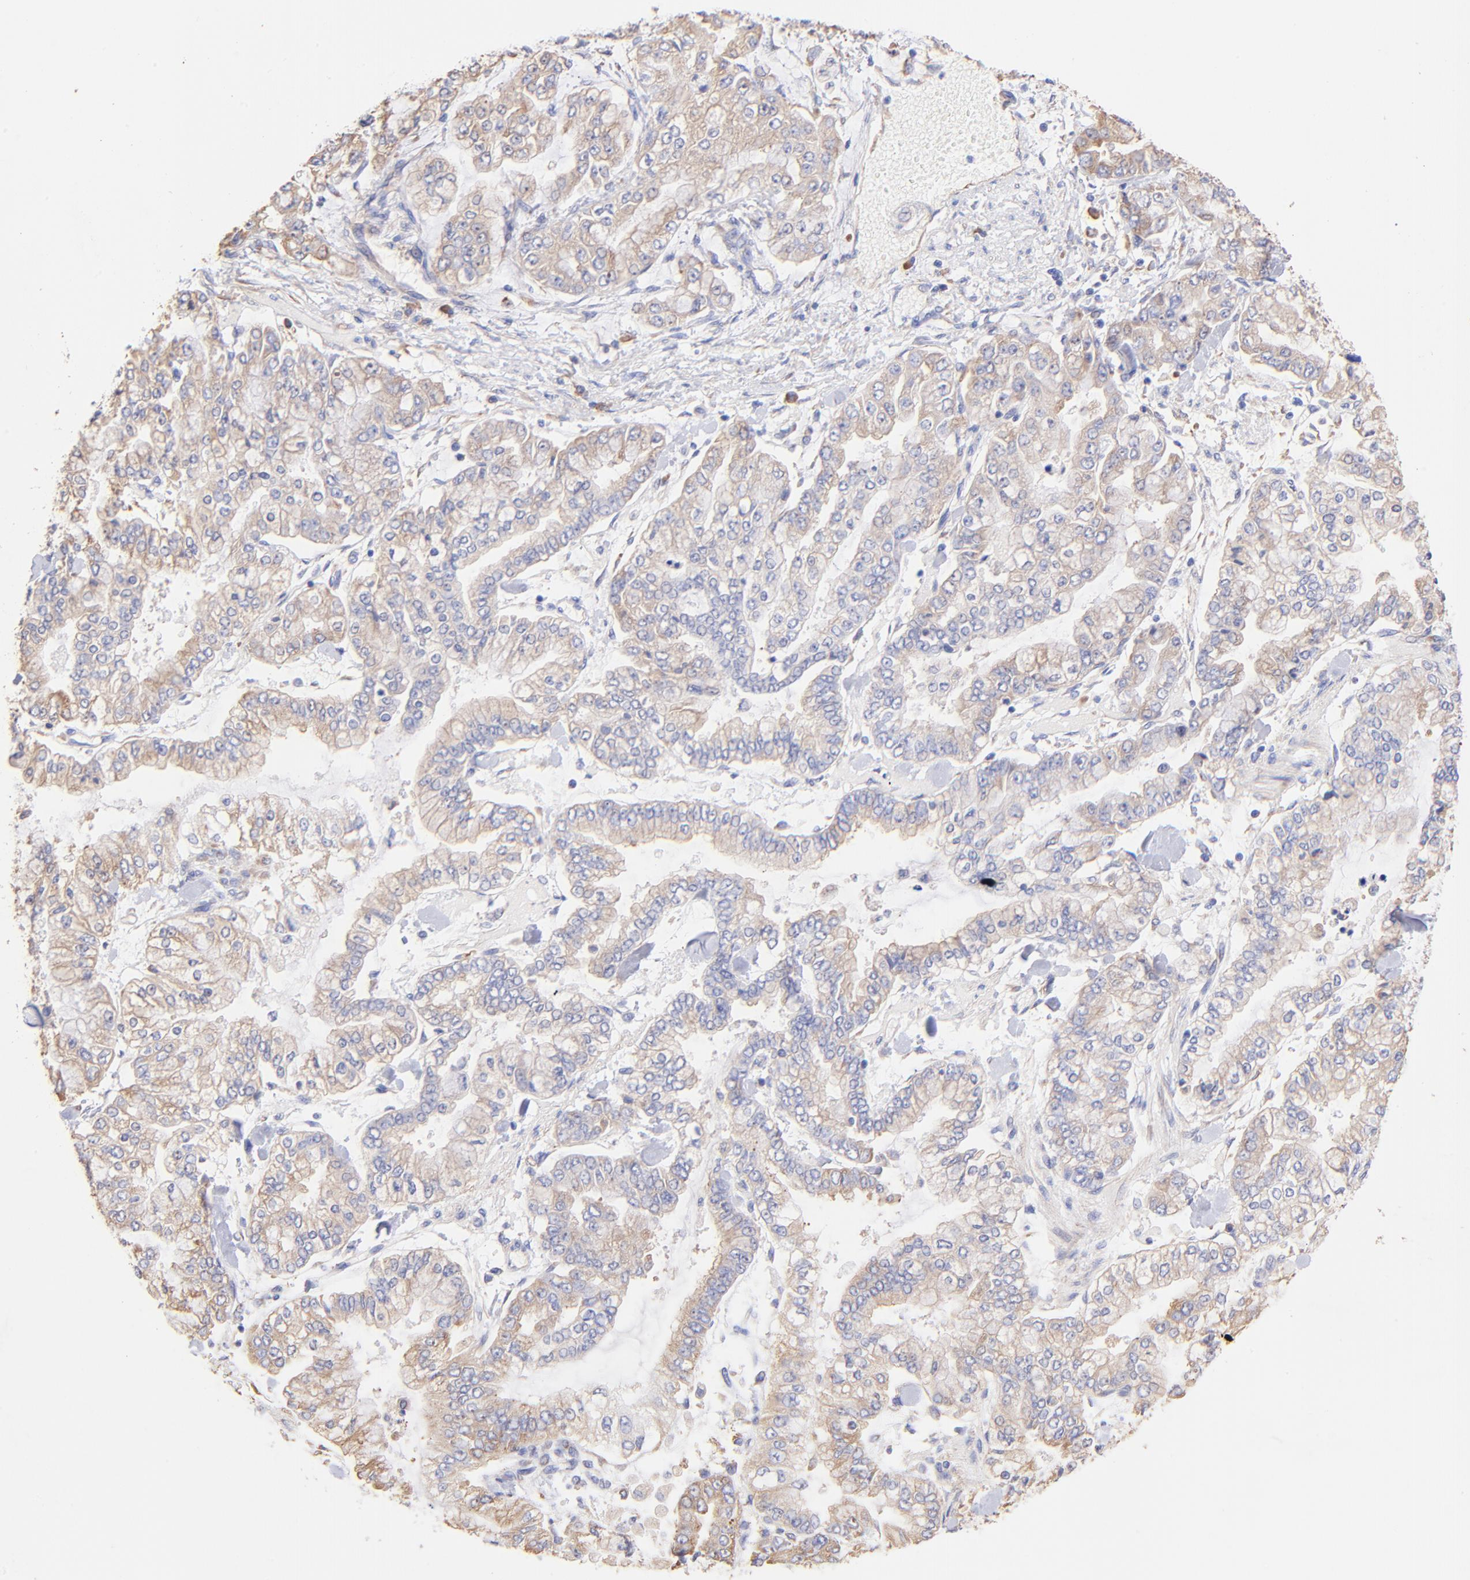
{"staining": {"intensity": "weak", "quantity": ">75%", "location": "cytoplasmic/membranous"}, "tissue": "stomach cancer", "cell_type": "Tumor cells", "image_type": "cancer", "snomed": [{"axis": "morphology", "description": "Normal tissue, NOS"}, {"axis": "morphology", "description": "Adenocarcinoma, NOS"}, {"axis": "topography", "description": "Stomach, upper"}, {"axis": "topography", "description": "Stomach"}], "caption": "This micrograph shows stomach adenocarcinoma stained with immunohistochemistry (IHC) to label a protein in brown. The cytoplasmic/membranous of tumor cells show weak positivity for the protein. Nuclei are counter-stained blue.", "gene": "RPL30", "patient": {"sex": "male", "age": 76}}